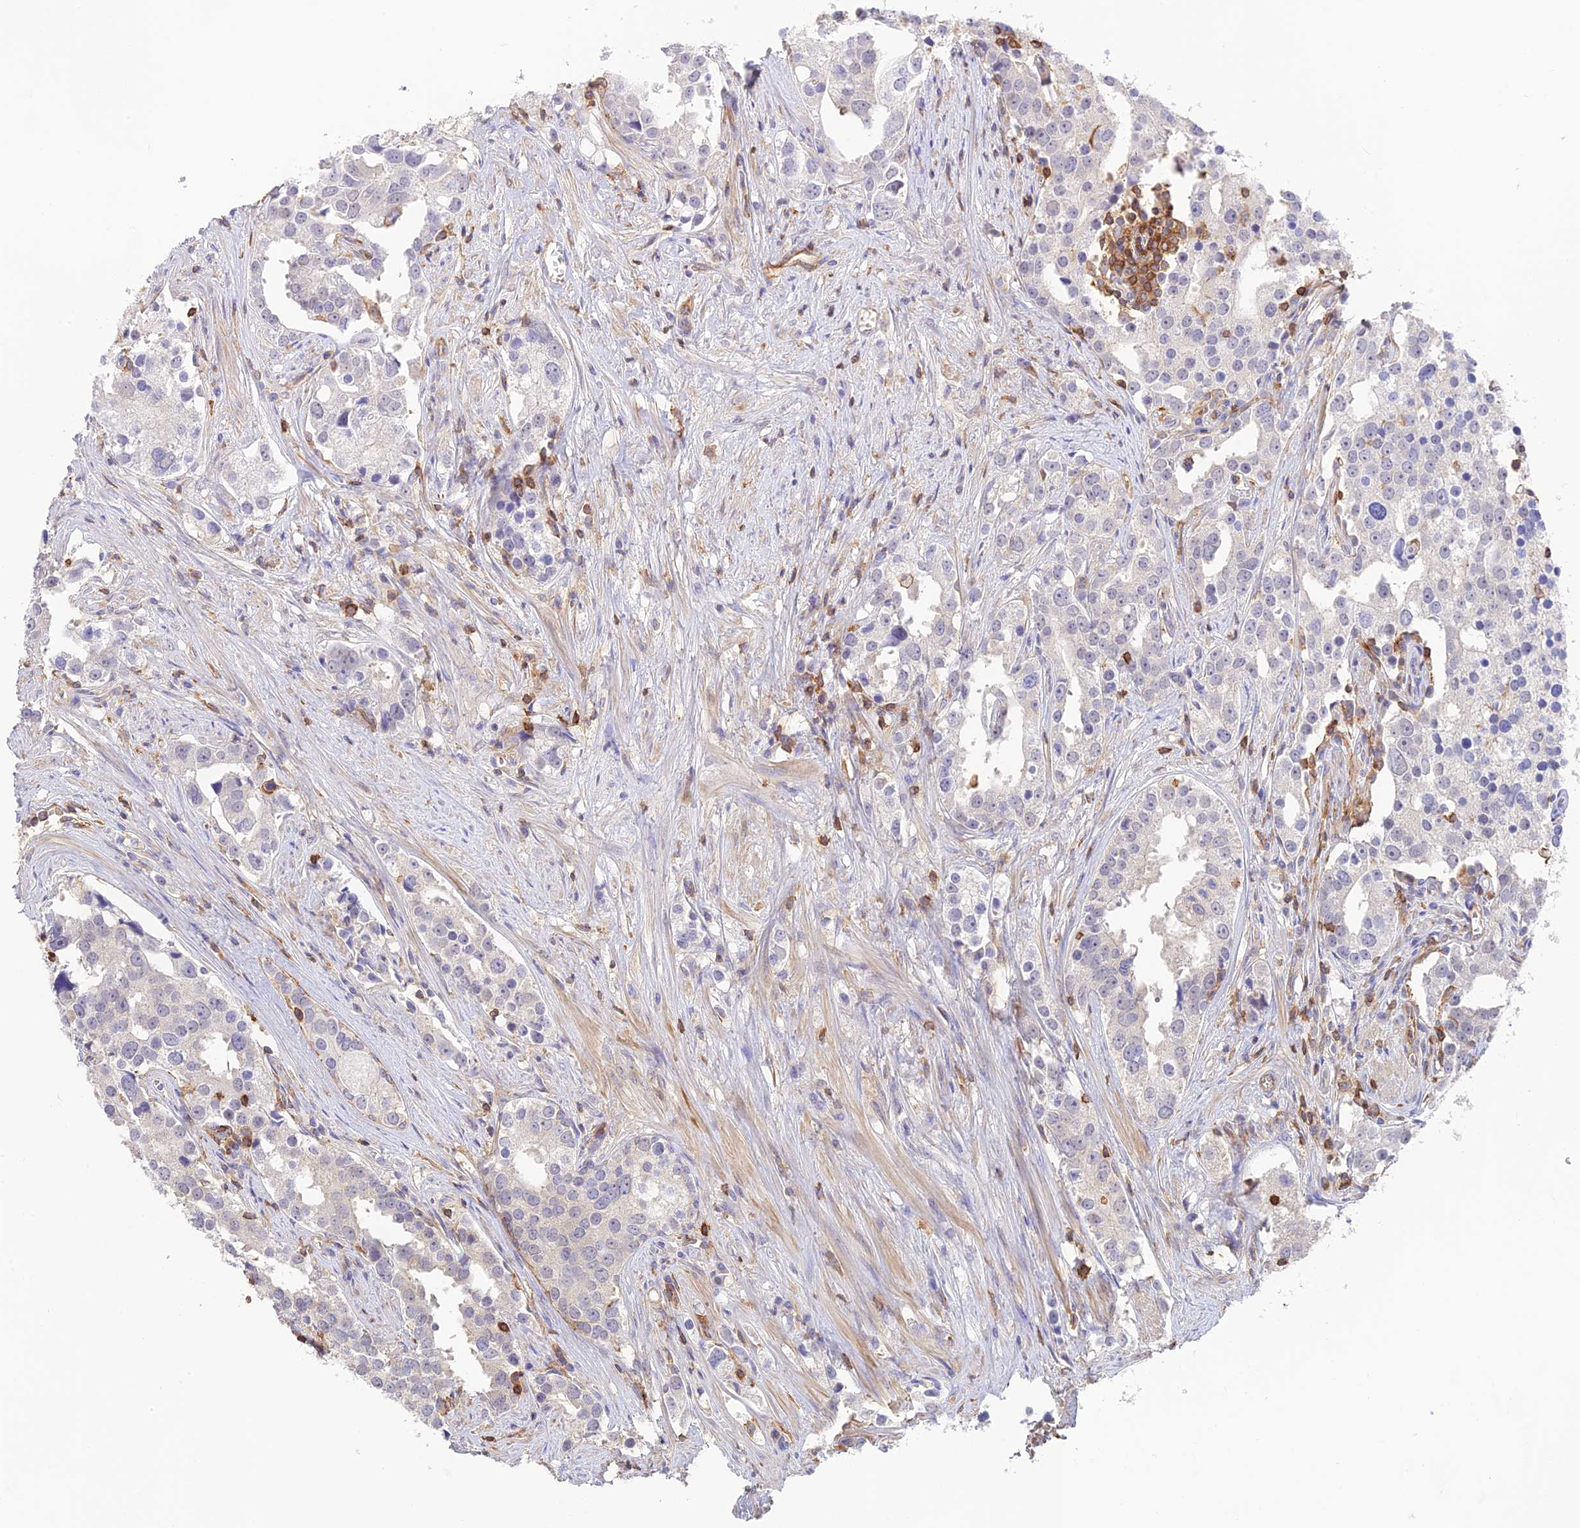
{"staining": {"intensity": "negative", "quantity": "none", "location": "none"}, "tissue": "prostate cancer", "cell_type": "Tumor cells", "image_type": "cancer", "snomed": [{"axis": "morphology", "description": "Adenocarcinoma, High grade"}, {"axis": "topography", "description": "Prostate"}], "caption": "Immunohistochemistry (IHC) of human prostate cancer shows no expression in tumor cells.", "gene": "DENND1C", "patient": {"sex": "male", "age": 71}}